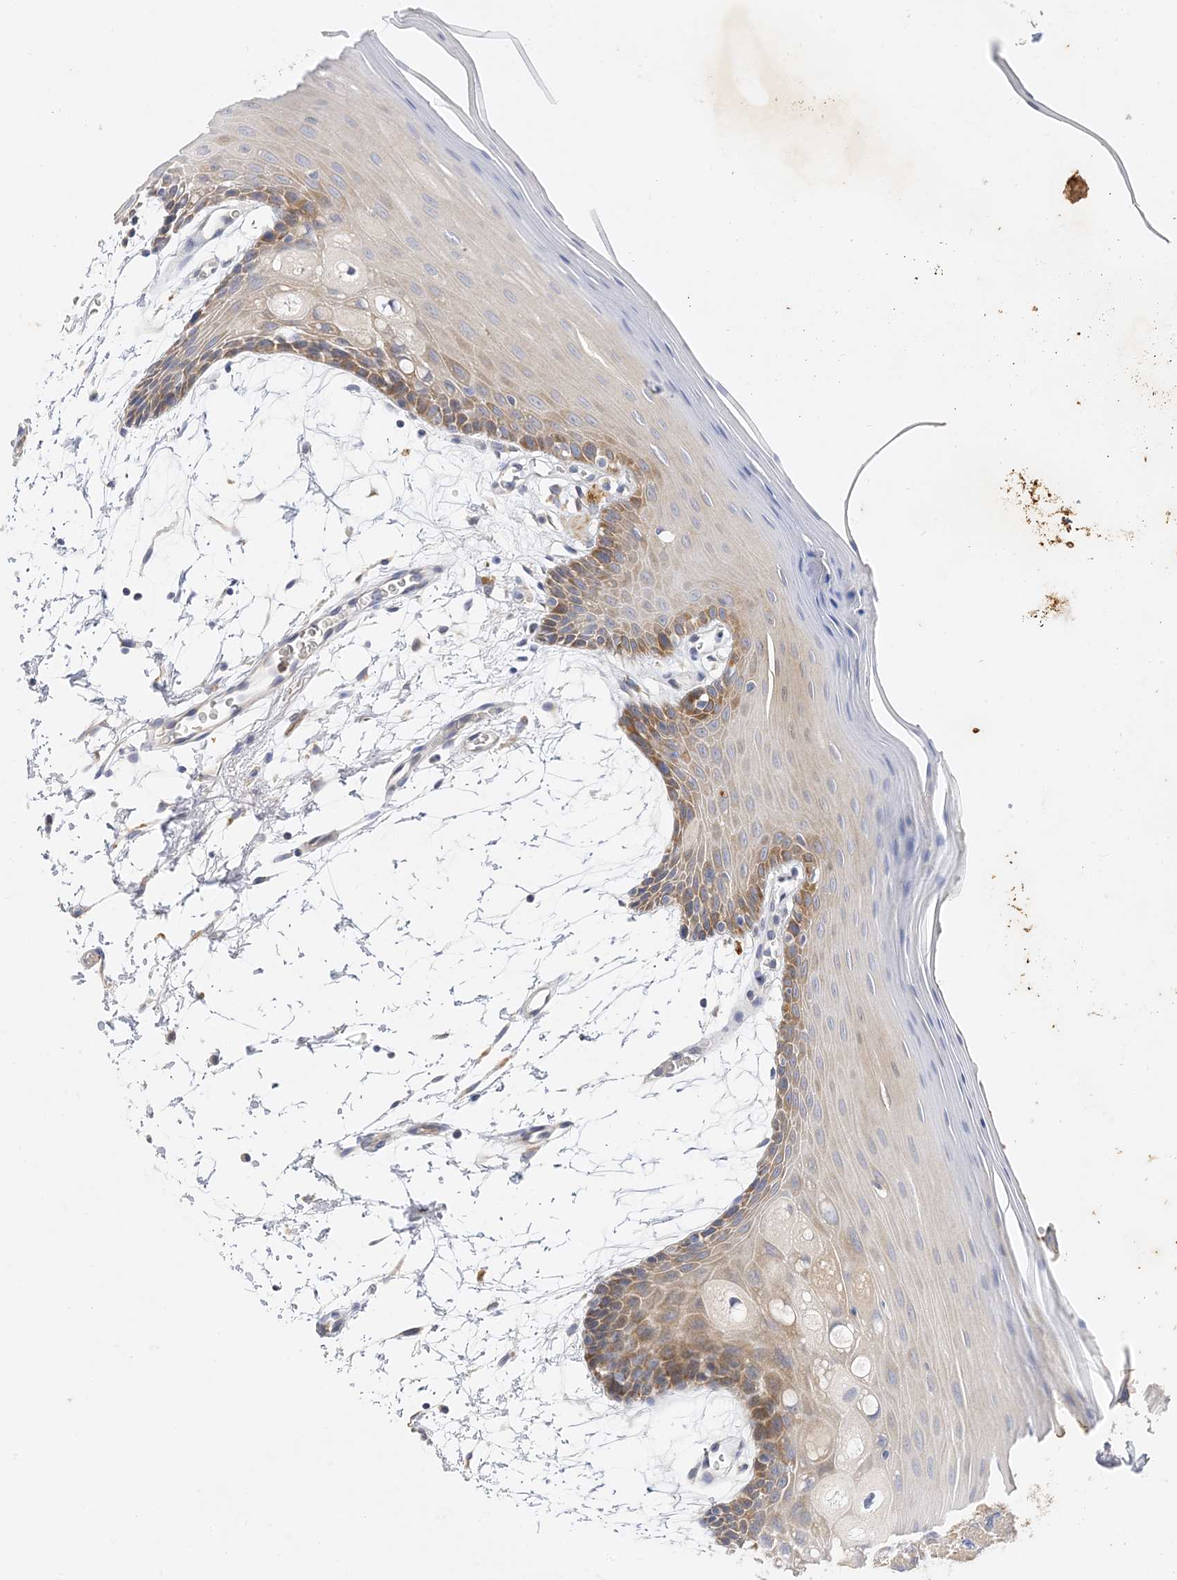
{"staining": {"intensity": "moderate", "quantity": "25%-75%", "location": "cytoplasmic/membranous"}, "tissue": "oral mucosa", "cell_type": "Squamous epithelial cells", "image_type": "normal", "snomed": [{"axis": "morphology", "description": "Normal tissue, NOS"}, {"axis": "topography", "description": "Skeletal muscle"}, {"axis": "topography", "description": "Oral tissue"}, {"axis": "topography", "description": "Salivary gland"}, {"axis": "topography", "description": "Peripheral nerve tissue"}], "caption": "Moderate cytoplasmic/membranous positivity is identified in about 25%-75% of squamous epithelial cells in unremarkable oral mucosa. (Brightfield microscopy of DAB IHC at high magnification).", "gene": "ARV1", "patient": {"sex": "male", "age": 54}}